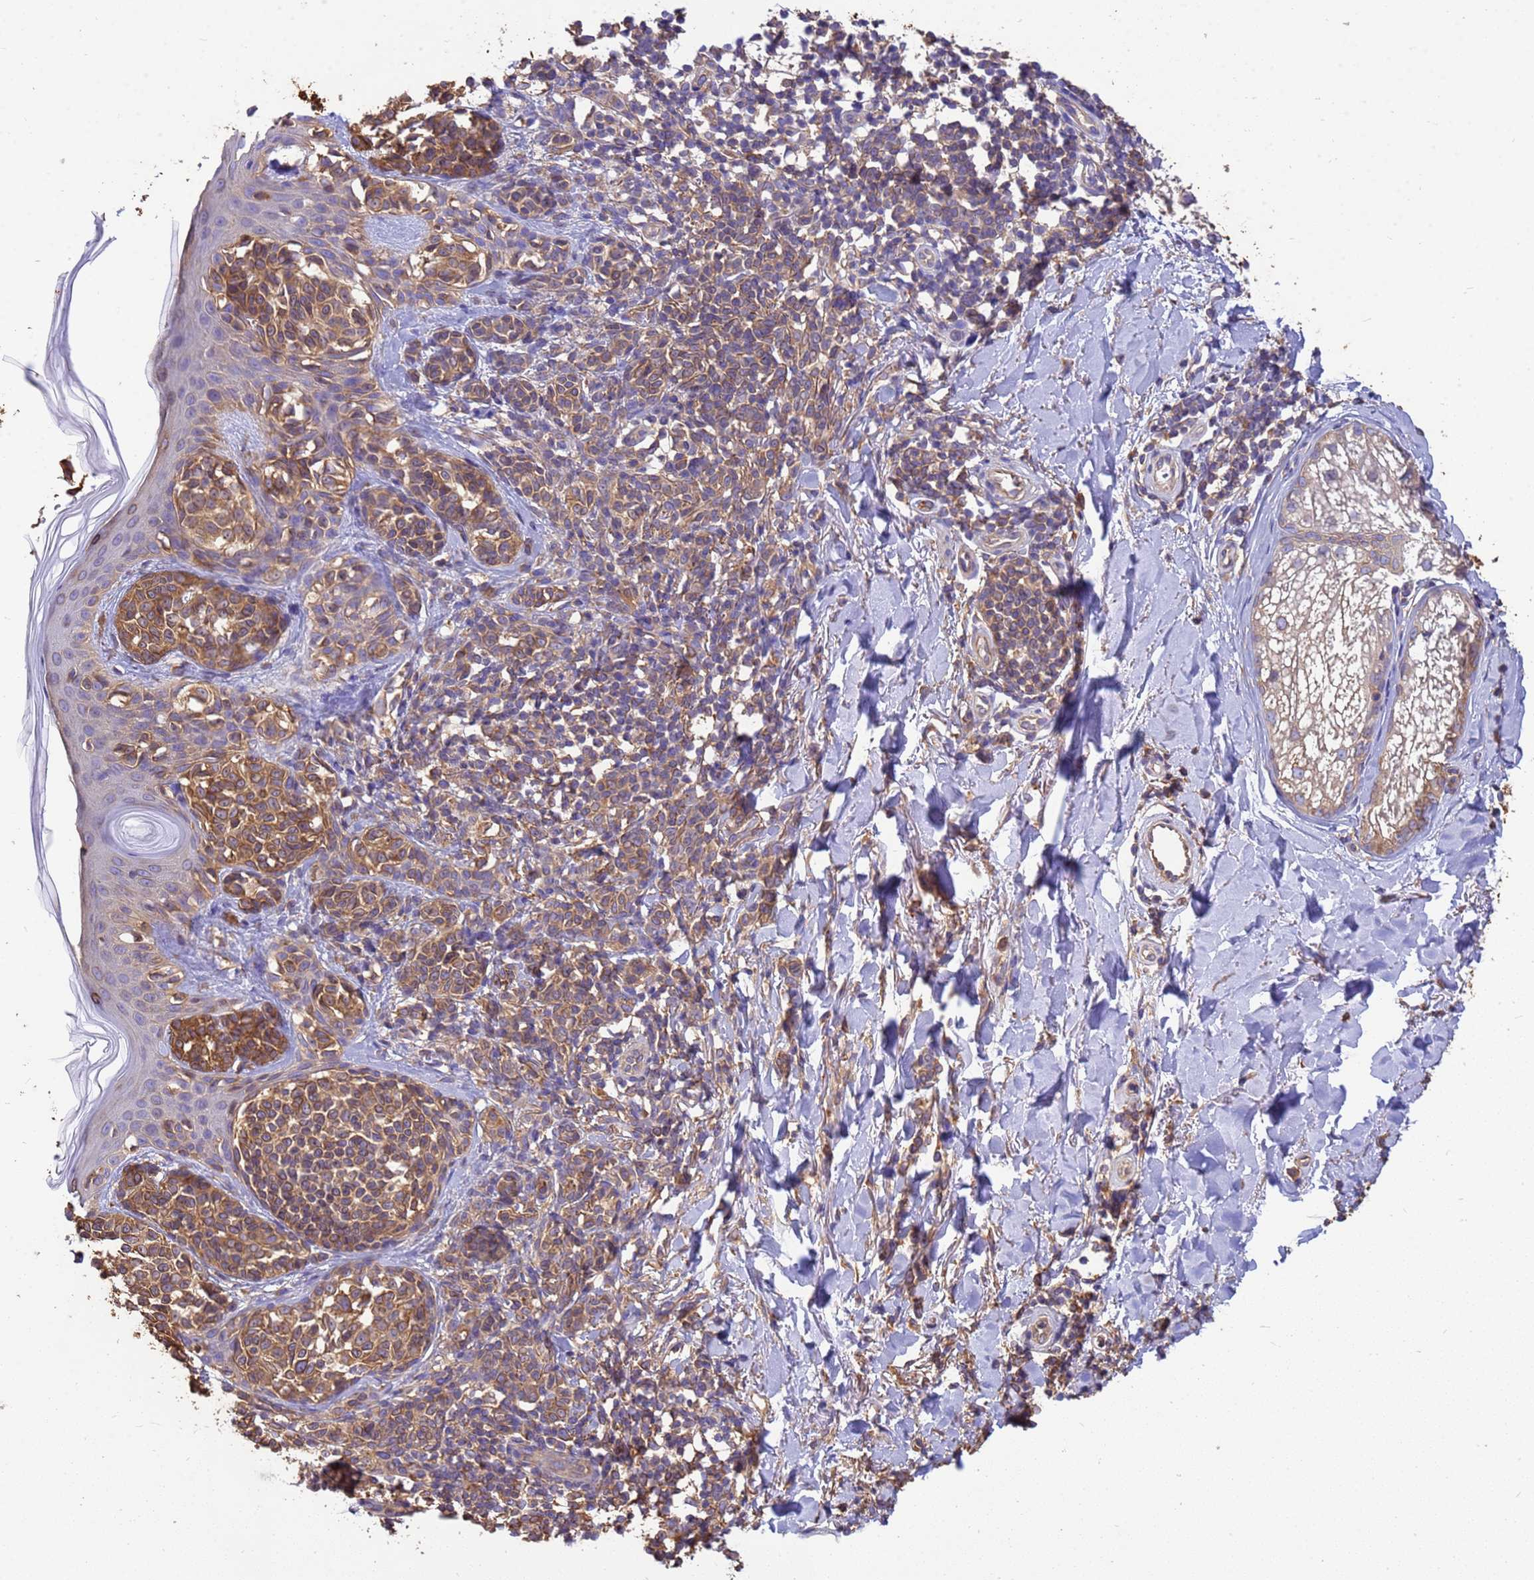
{"staining": {"intensity": "moderate", "quantity": ">75%", "location": "cytoplasmic/membranous"}, "tissue": "melanoma", "cell_type": "Tumor cells", "image_type": "cancer", "snomed": [{"axis": "morphology", "description": "Malignant melanoma, NOS"}, {"axis": "topography", "description": "Skin of upper extremity"}], "caption": "Melanoma stained with DAB (3,3'-diaminobenzidine) immunohistochemistry (IHC) displays medium levels of moderate cytoplasmic/membranous staining in approximately >75% of tumor cells.", "gene": "TUBB1", "patient": {"sex": "male", "age": 40}}